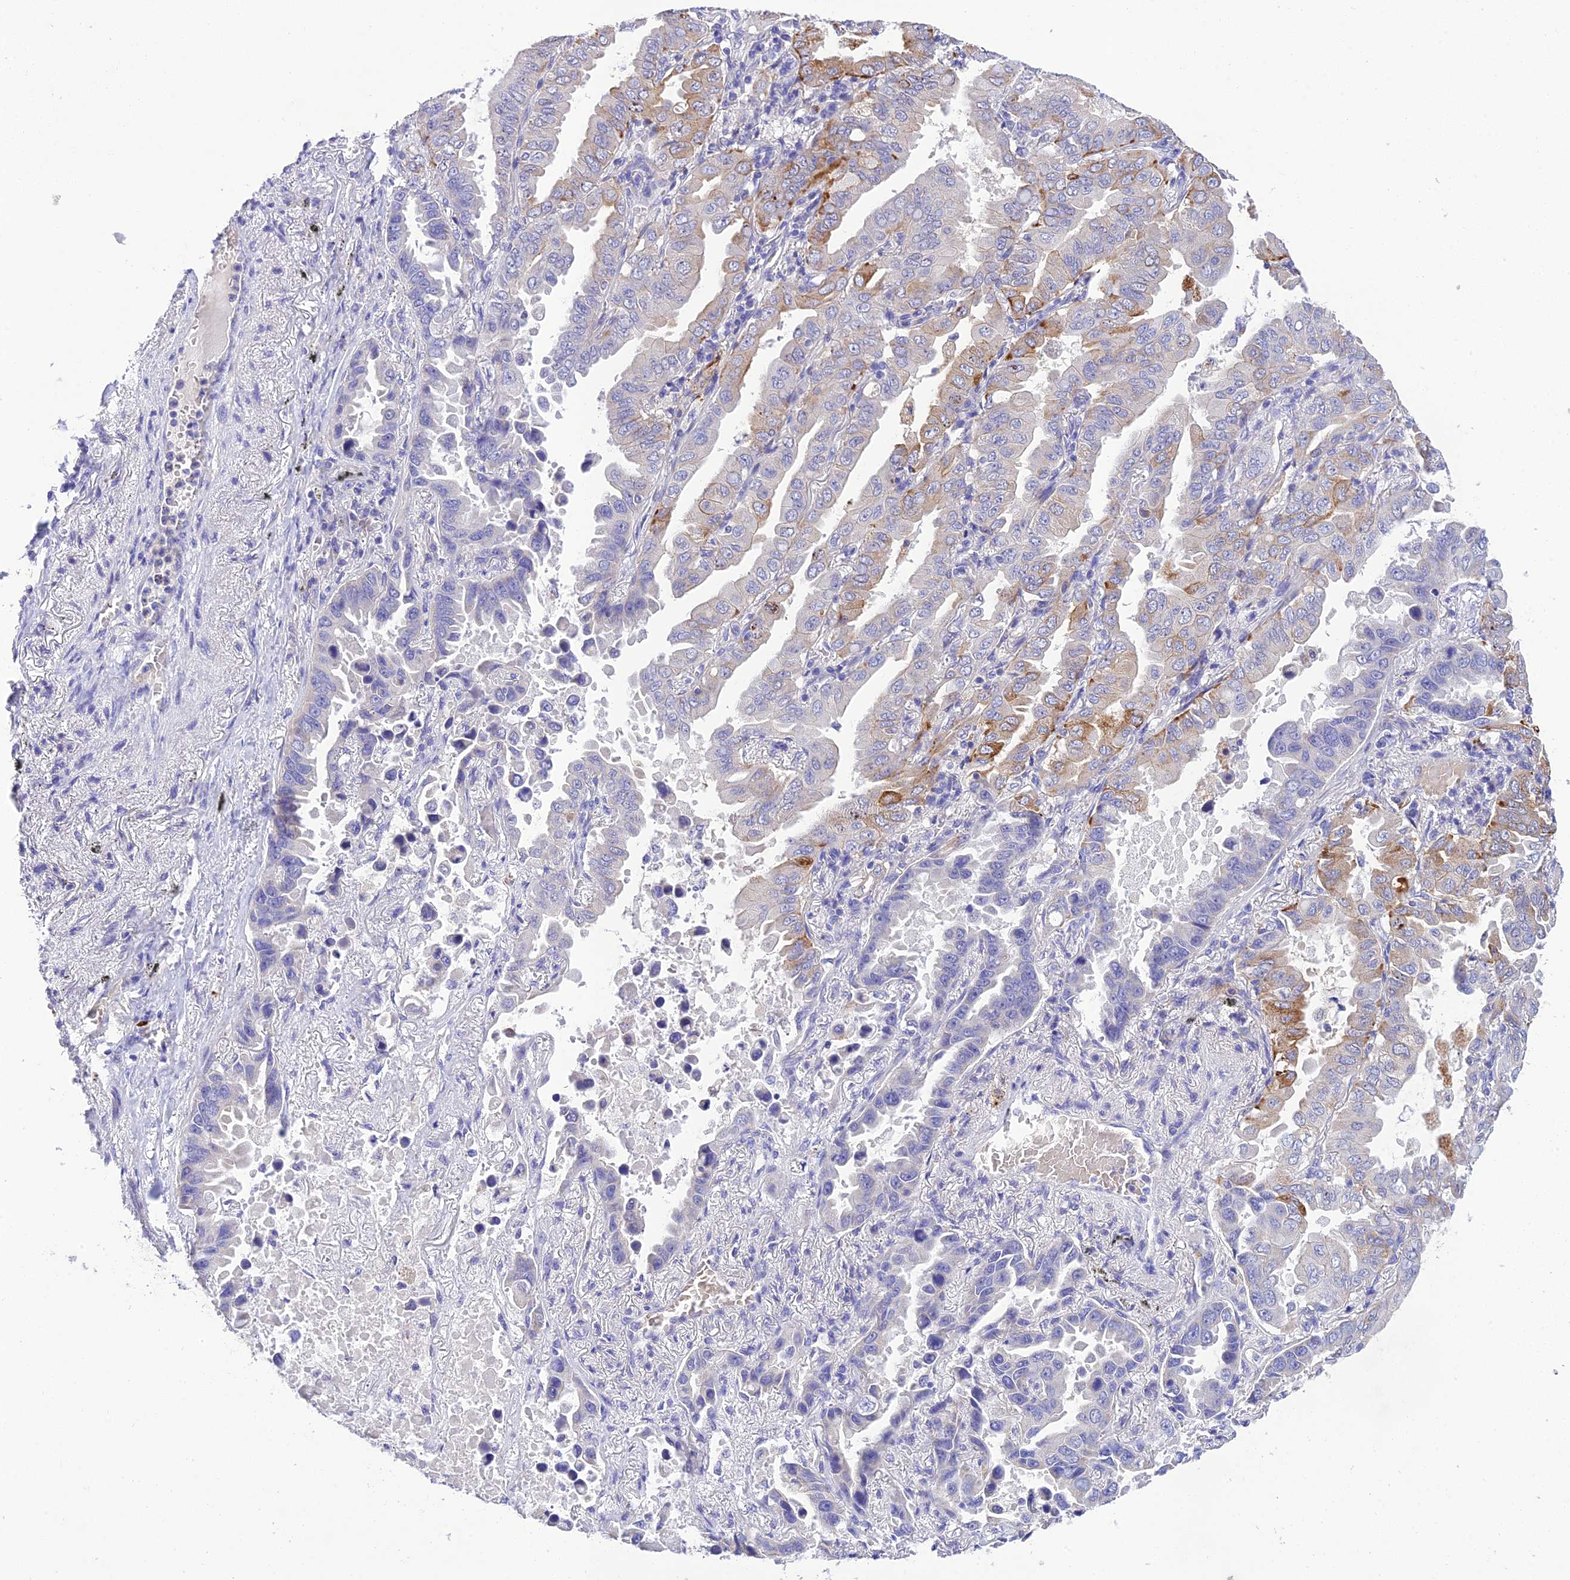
{"staining": {"intensity": "moderate", "quantity": "<25%", "location": "cytoplasmic/membranous"}, "tissue": "lung cancer", "cell_type": "Tumor cells", "image_type": "cancer", "snomed": [{"axis": "morphology", "description": "Adenocarcinoma, NOS"}, {"axis": "topography", "description": "Lung"}], "caption": "Approximately <25% of tumor cells in lung cancer (adenocarcinoma) reveal moderate cytoplasmic/membranous protein staining as visualized by brown immunohistochemical staining.", "gene": "MS4A5", "patient": {"sex": "male", "age": 64}}